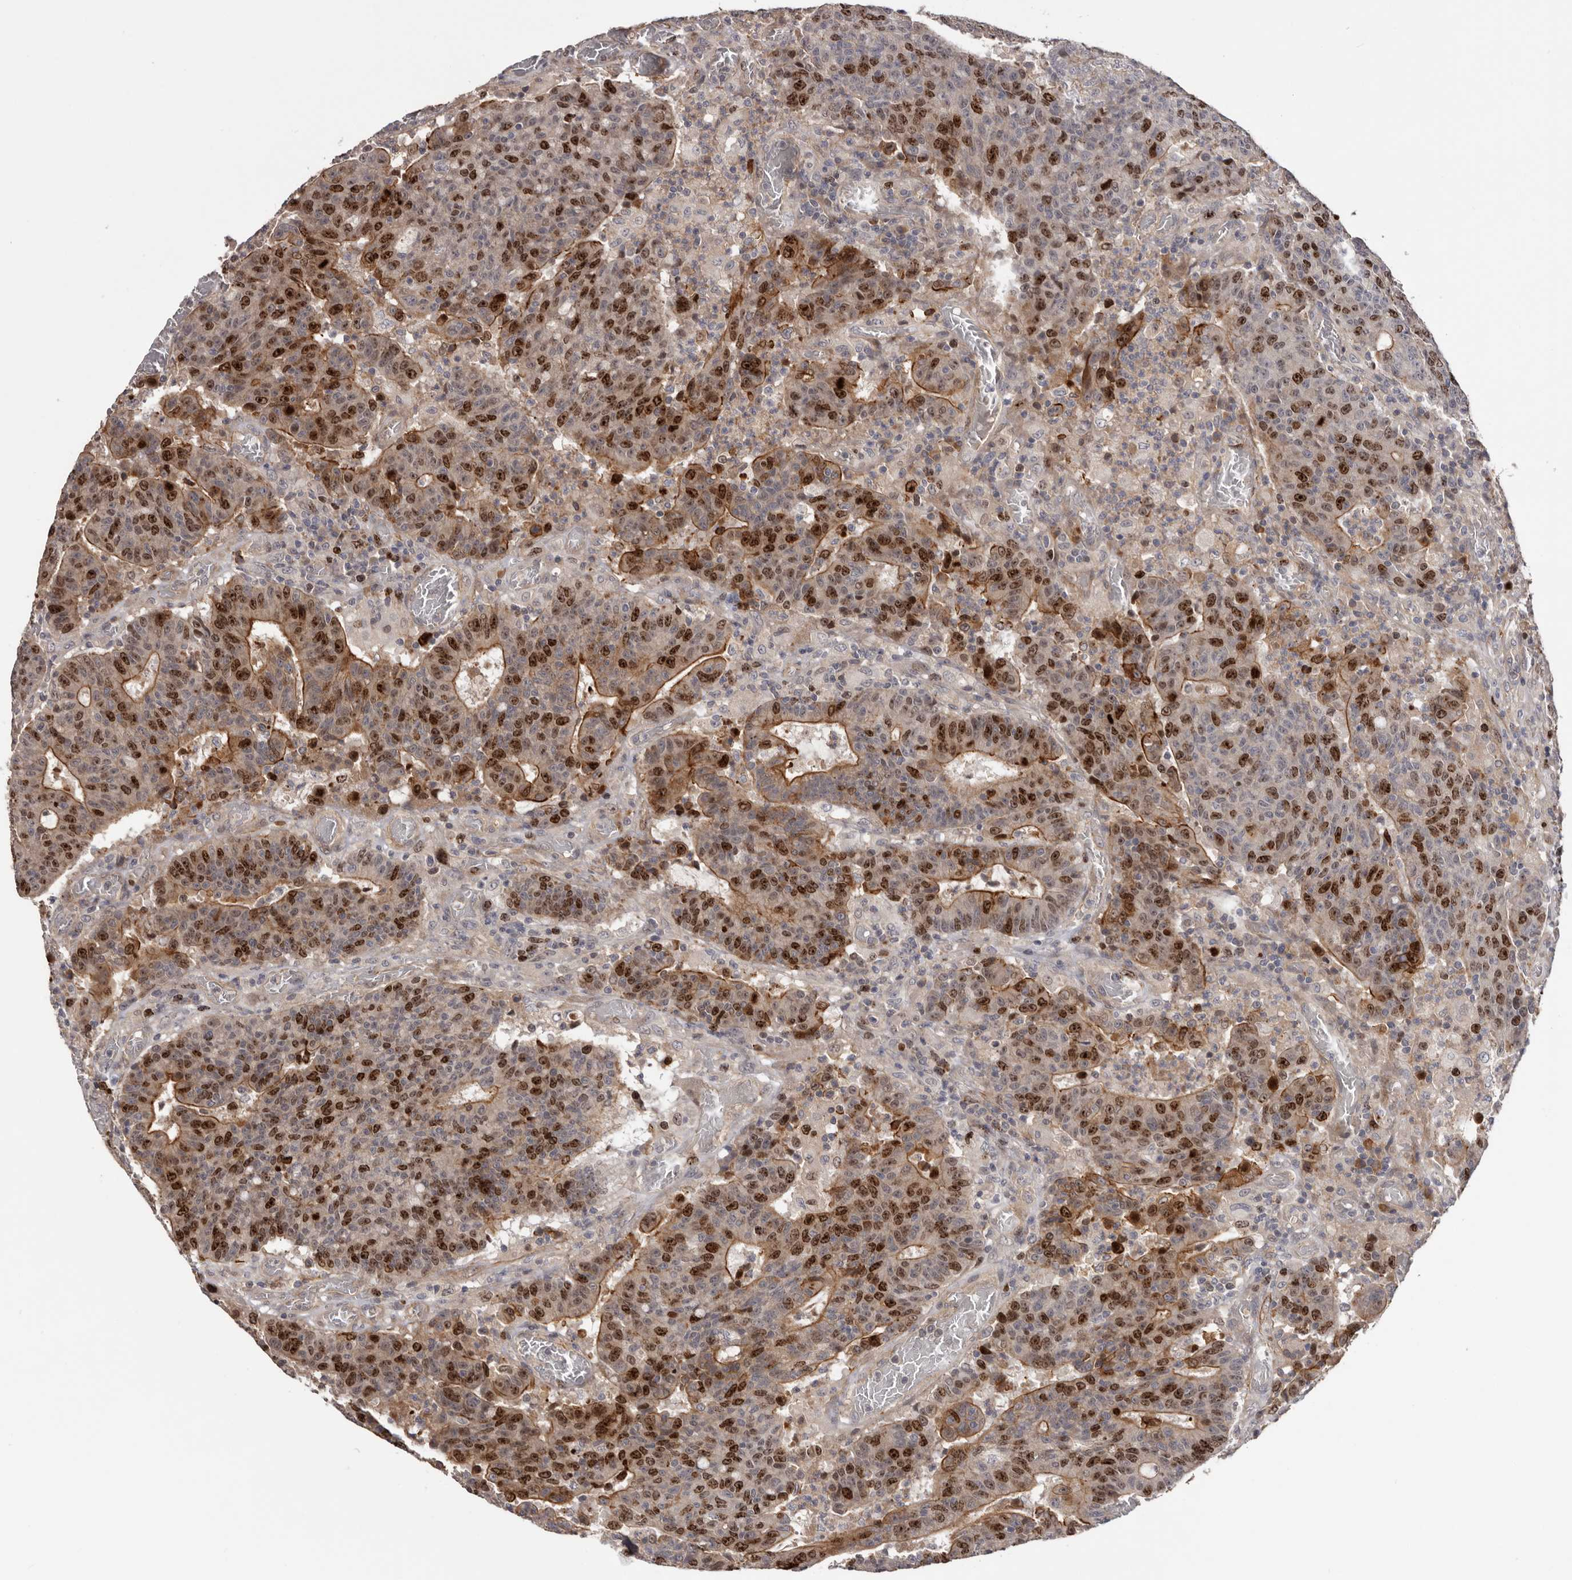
{"staining": {"intensity": "strong", "quantity": "25%-75%", "location": "cytoplasmic/membranous,nuclear"}, "tissue": "colorectal cancer", "cell_type": "Tumor cells", "image_type": "cancer", "snomed": [{"axis": "morphology", "description": "Adenocarcinoma, NOS"}, {"axis": "topography", "description": "Colon"}], "caption": "Protein expression analysis of human adenocarcinoma (colorectal) reveals strong cytoplasmic/membranous and nuclear positivity in about 25%-75% of tumor cells.", "gene": "CDCA8", "patient": {"sex": "female", "age": 75}}